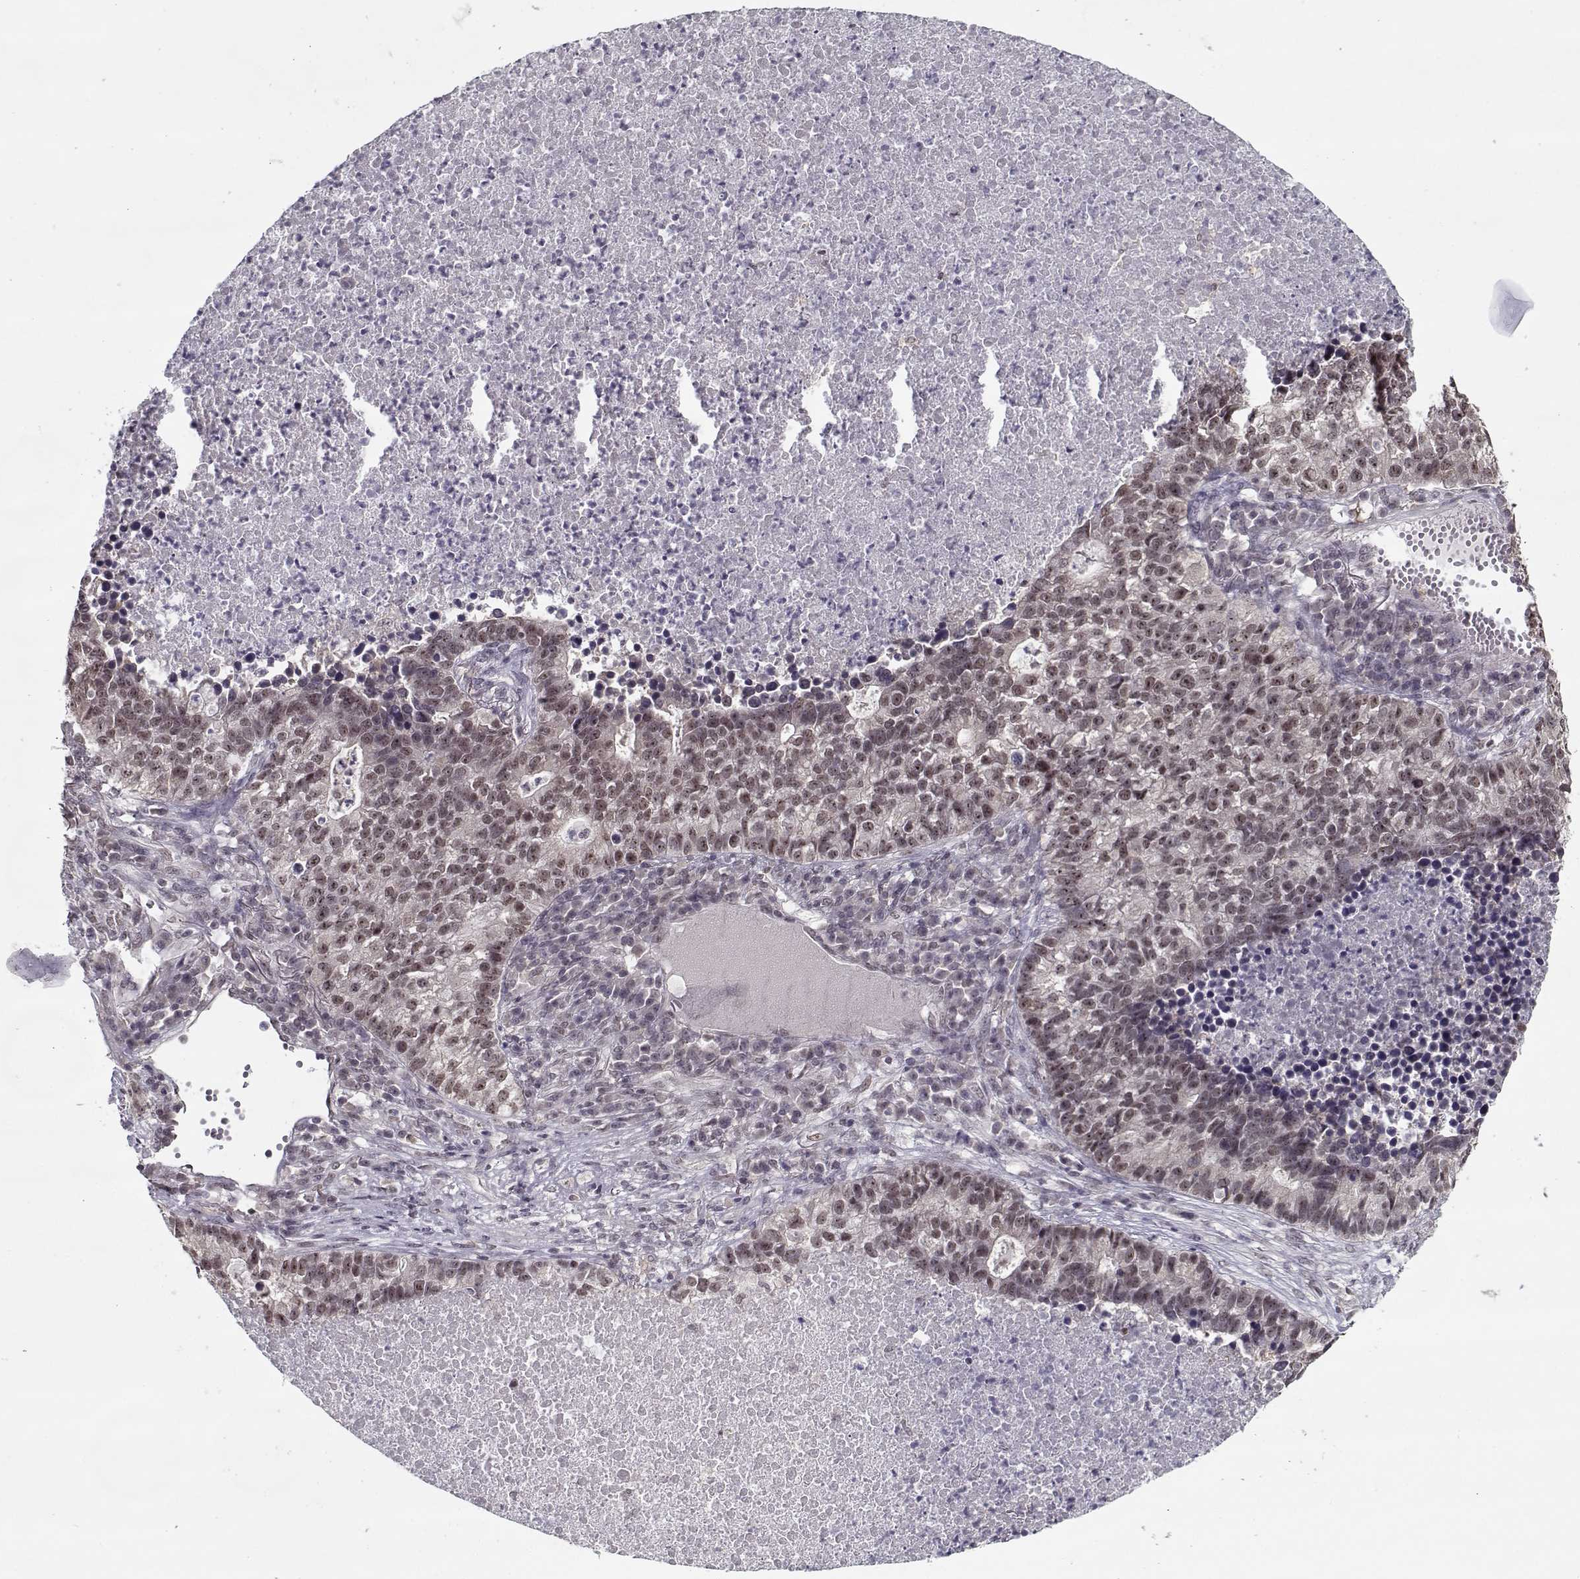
{"staining": {"intensity": "weak", "quantity": ">75%", "location": "nuclear"}, "tissue": "lung cancer", "cell_type": "Tumor cells", "image_type": "cancer", "snomed": [{"axis": "morphology", "description": "Adenocarcinoma, NOS"}, {"axis": "topography", "description": "Lung"}], "caption": "Brown immunohistochemical staining in adenocarcinoma (lung) demonstrates weak nuclear expression in approximately >75% of tumor cells.", "gene": "TESPA1", "patient": {"sex": "male", "age": 57}}